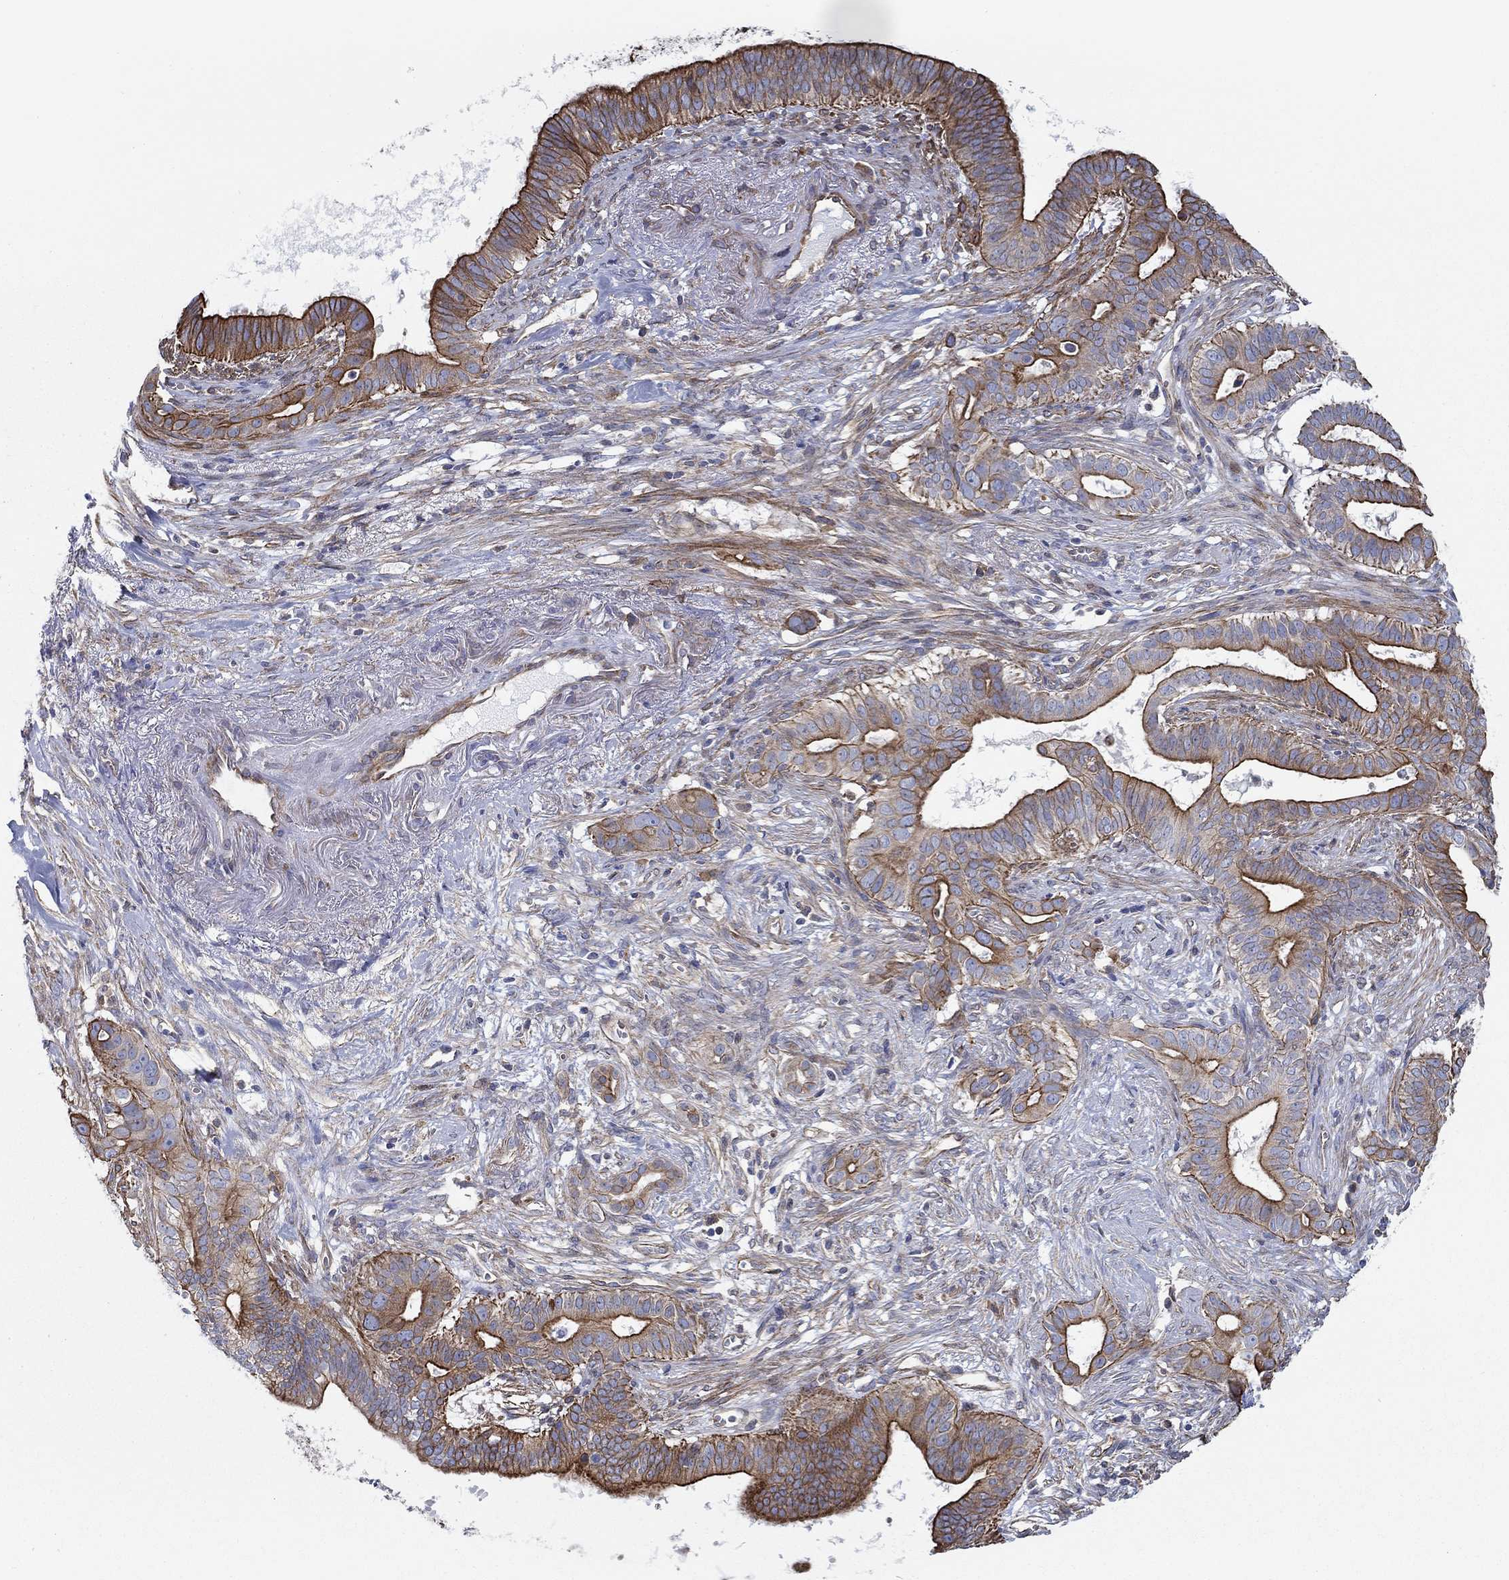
{"staining": {"intensity": "strong", "quantity": ">75%", "location": "cytoplasmic/membranous"}, "tissue": "pancreatic cancer", "cell_type": "Tumor cells", "image_type": "cancer", "snomed": [{"axis": "morphology", "description": "Adenocarcinoma, NOS"}, {"axis": "topography", "description": "Pancreas"}], "caption": "Brown immunohistochemical staining in pancreatic adenocarcinoma reveals strong cytoplasmic/membranous staining in approximately >75% of tumor cells. (DAB IHC, brown staining for protein, blue staining for nuclei).", "gene": "FMN1", "patient": {"sex": "male", "age": 61}}